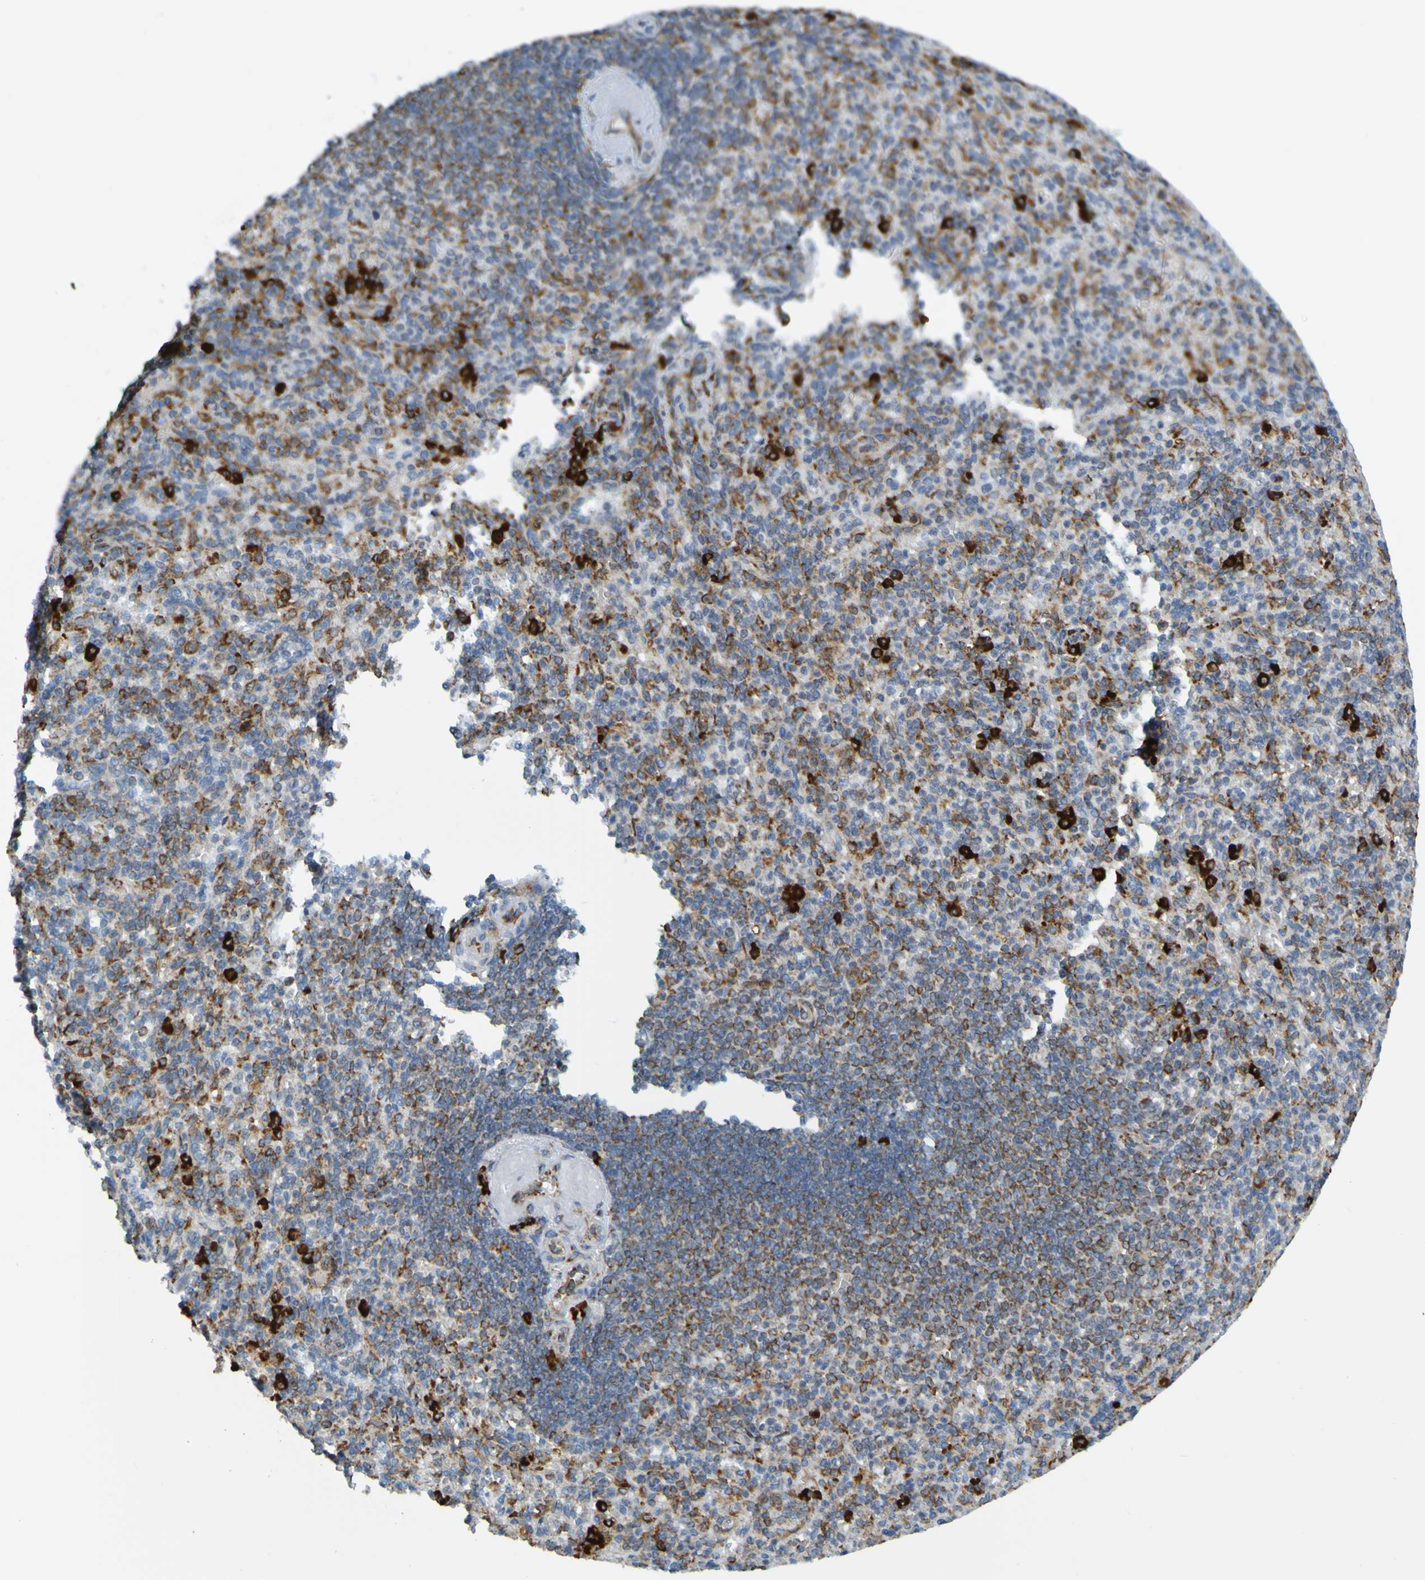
{"staining": {"intensity": "weak", "quantity": "25%-75%", "location": "cytoplasmic/membranous"}, "tissue": "spleen", "cell_type": "Cells in red pulp", "image_type": "normal", "snomed": [{"axis": "morphology", "description": "Normal tissue, NOS"}, {"axis": "topography", "description": "Spleen"}], "caption": "Spleen stained with immunohistochemistry (IHC) reveals weak cytoplasmic/membranous expression in approximately 25%-75% of cells in red pulp. The staining is performed using DAB (3,3'-diaminobenzidine) brown chromogen to label protein expression. The nuclei are counter-stained blue using hematoxylin.", "gene": "SSR1", "patient": {"sex": "female", "age": 74}}